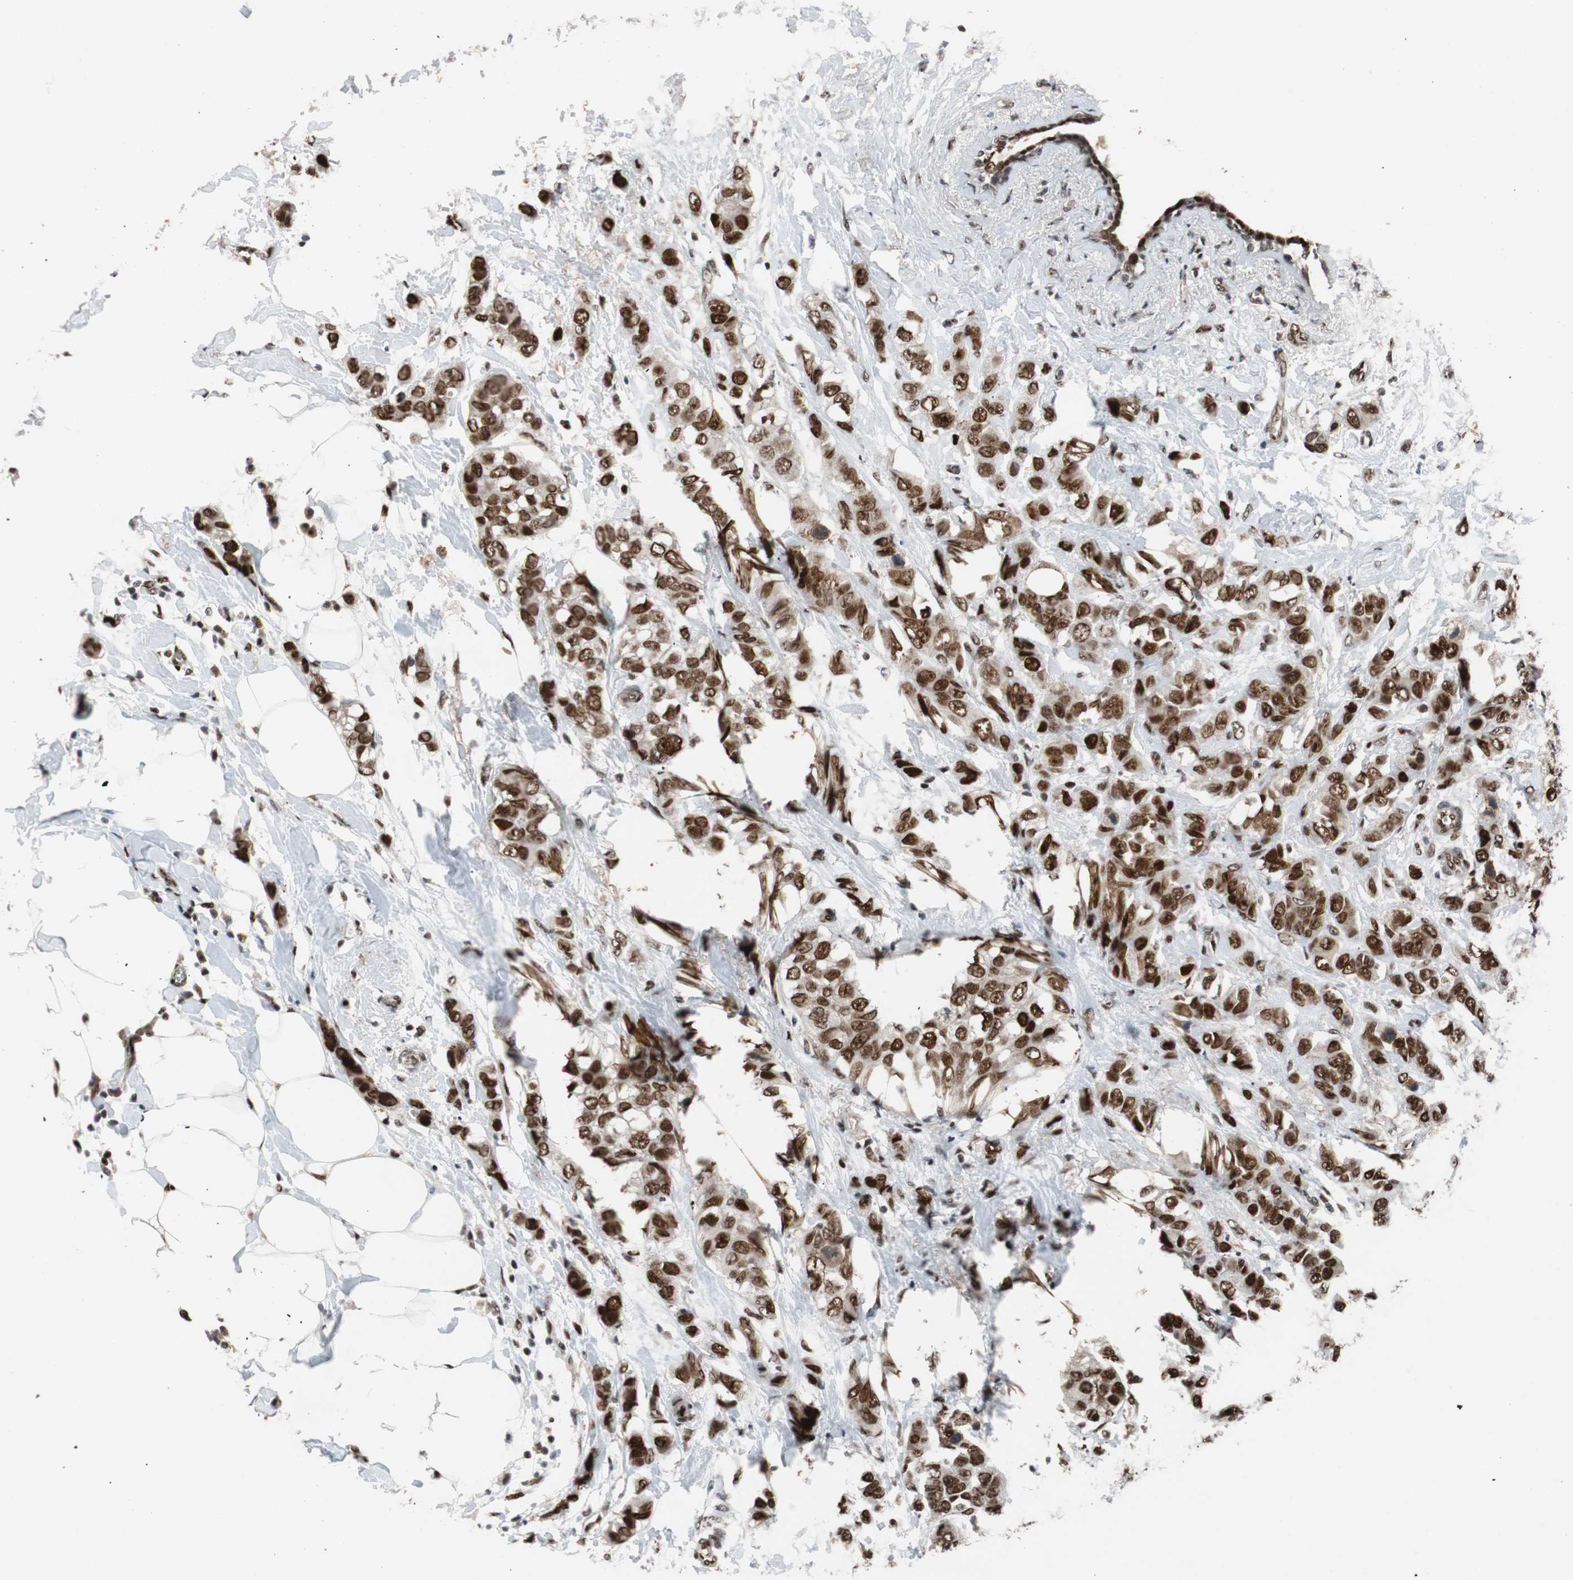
{"staining": {"intensity": "strong", "quantity": ">75%", "location": "nuclear"}, "tissue": "breast cancer", "cell_type": "Tumor cells", "image_type": "cancer", "snomed": [{"axis": "morphology", "description": "Normal tissue, NOS"}, {"axis": "morphology", "description": "Duct carcinoma"}, {"axis": "topography", "description": "Breast"}], "caption": "This image reveals immunohistochemistry staining of human breast cancer, with high strong nuclear staining in approximately >75% of tumor cells.", "gene": "NBL1", "patient": {"sex": "female", "age": 50}}